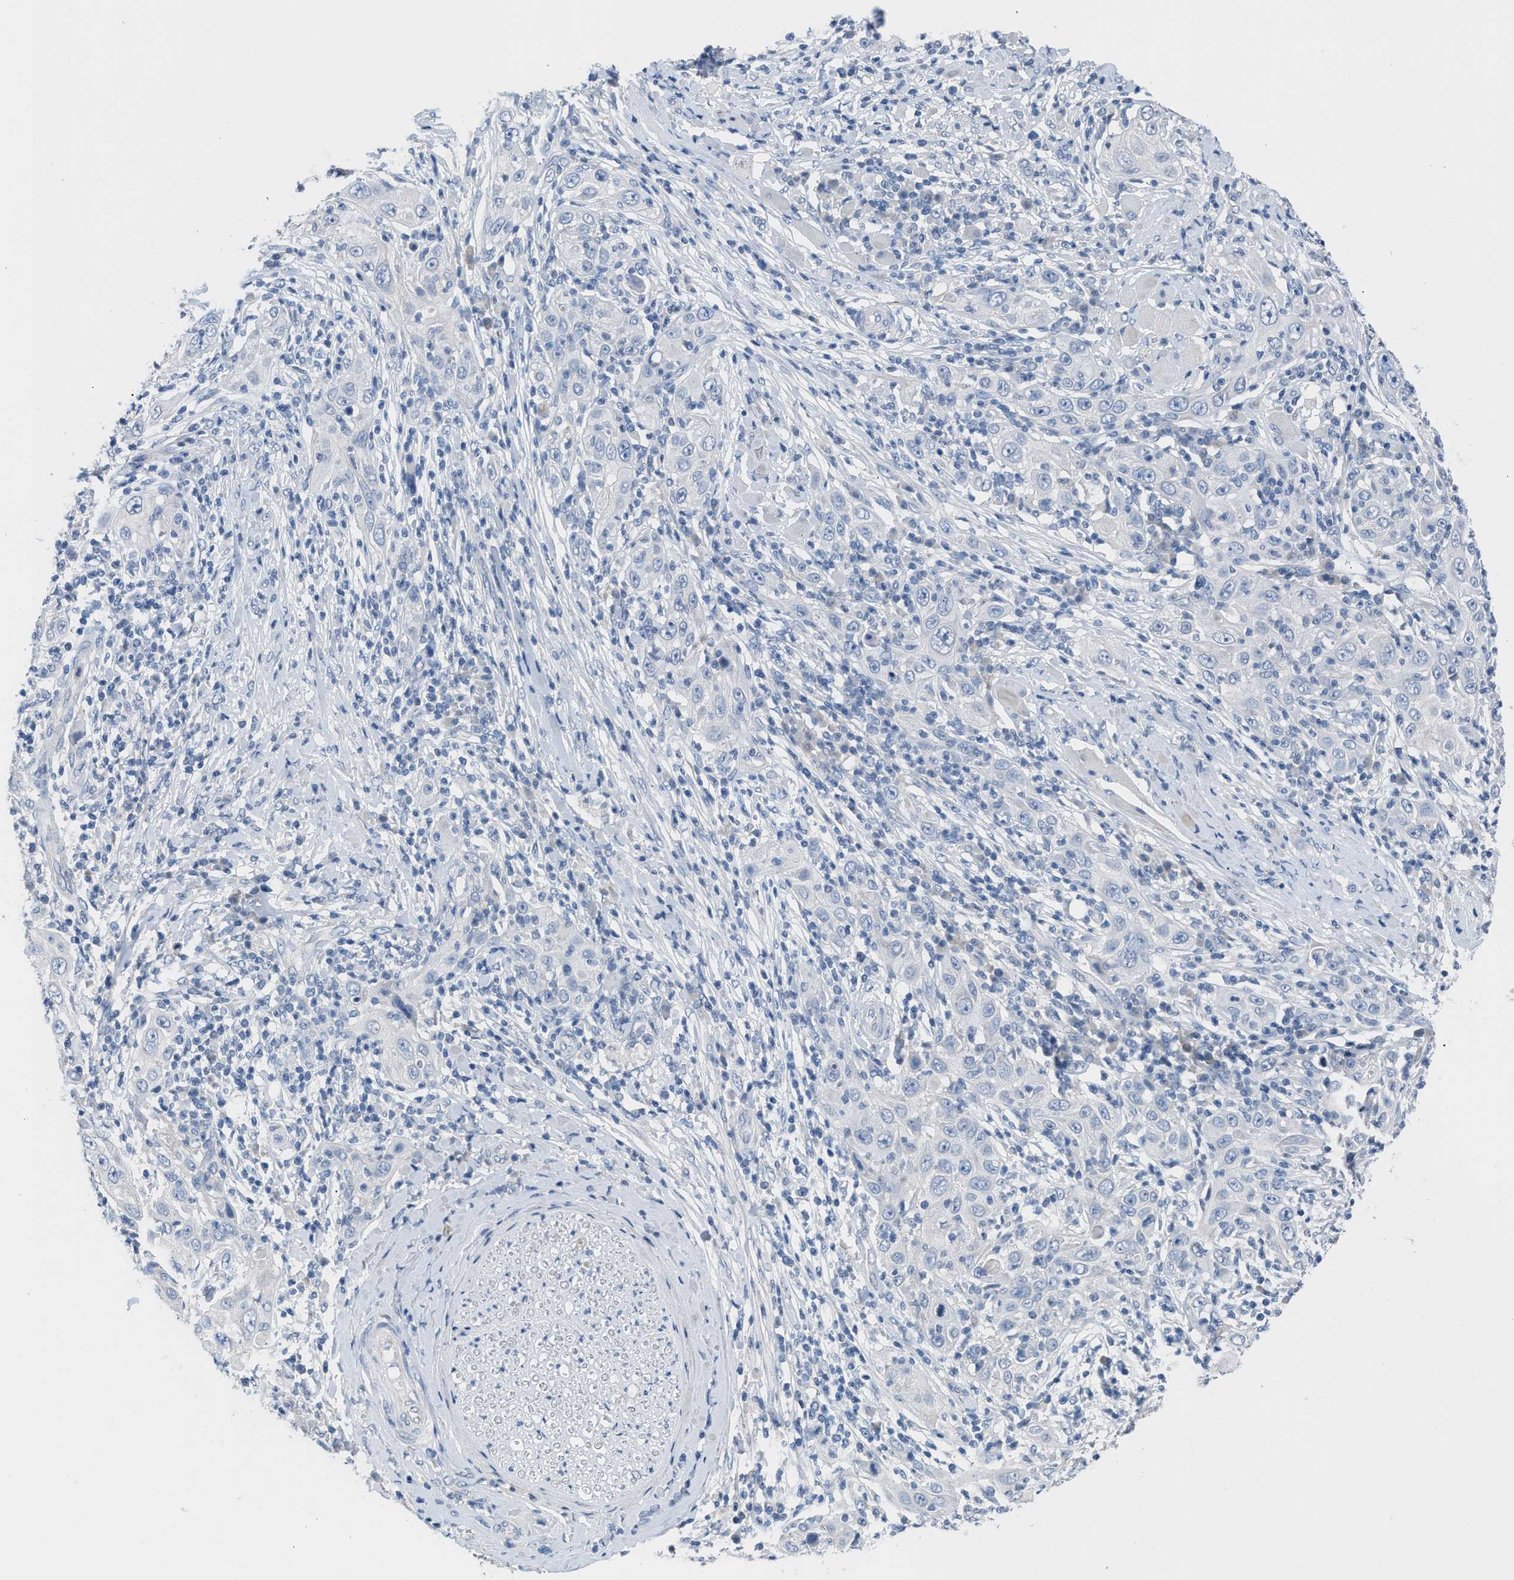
{"staining": {"intensity": "negative", "quantity": "none", "location": "none"}, "tissue": "skin cancer", "cell_type": "Tumor cells", "image_type": "cancer", "snomed": [{"axis": "morphology", "description": "Squamous cell carcinoma, NOS"}, {"axis": "topography", "description": "Skin"}], "caption": "Immunohistochemistry (IHC) micrograph of neoplastic tissue: human squamous cell carcinoma (skin) stained with DAB shows no significant protein expression in tumor cells.", "gene": "HPX", "patient": {"sex": "female", "age": 88}}